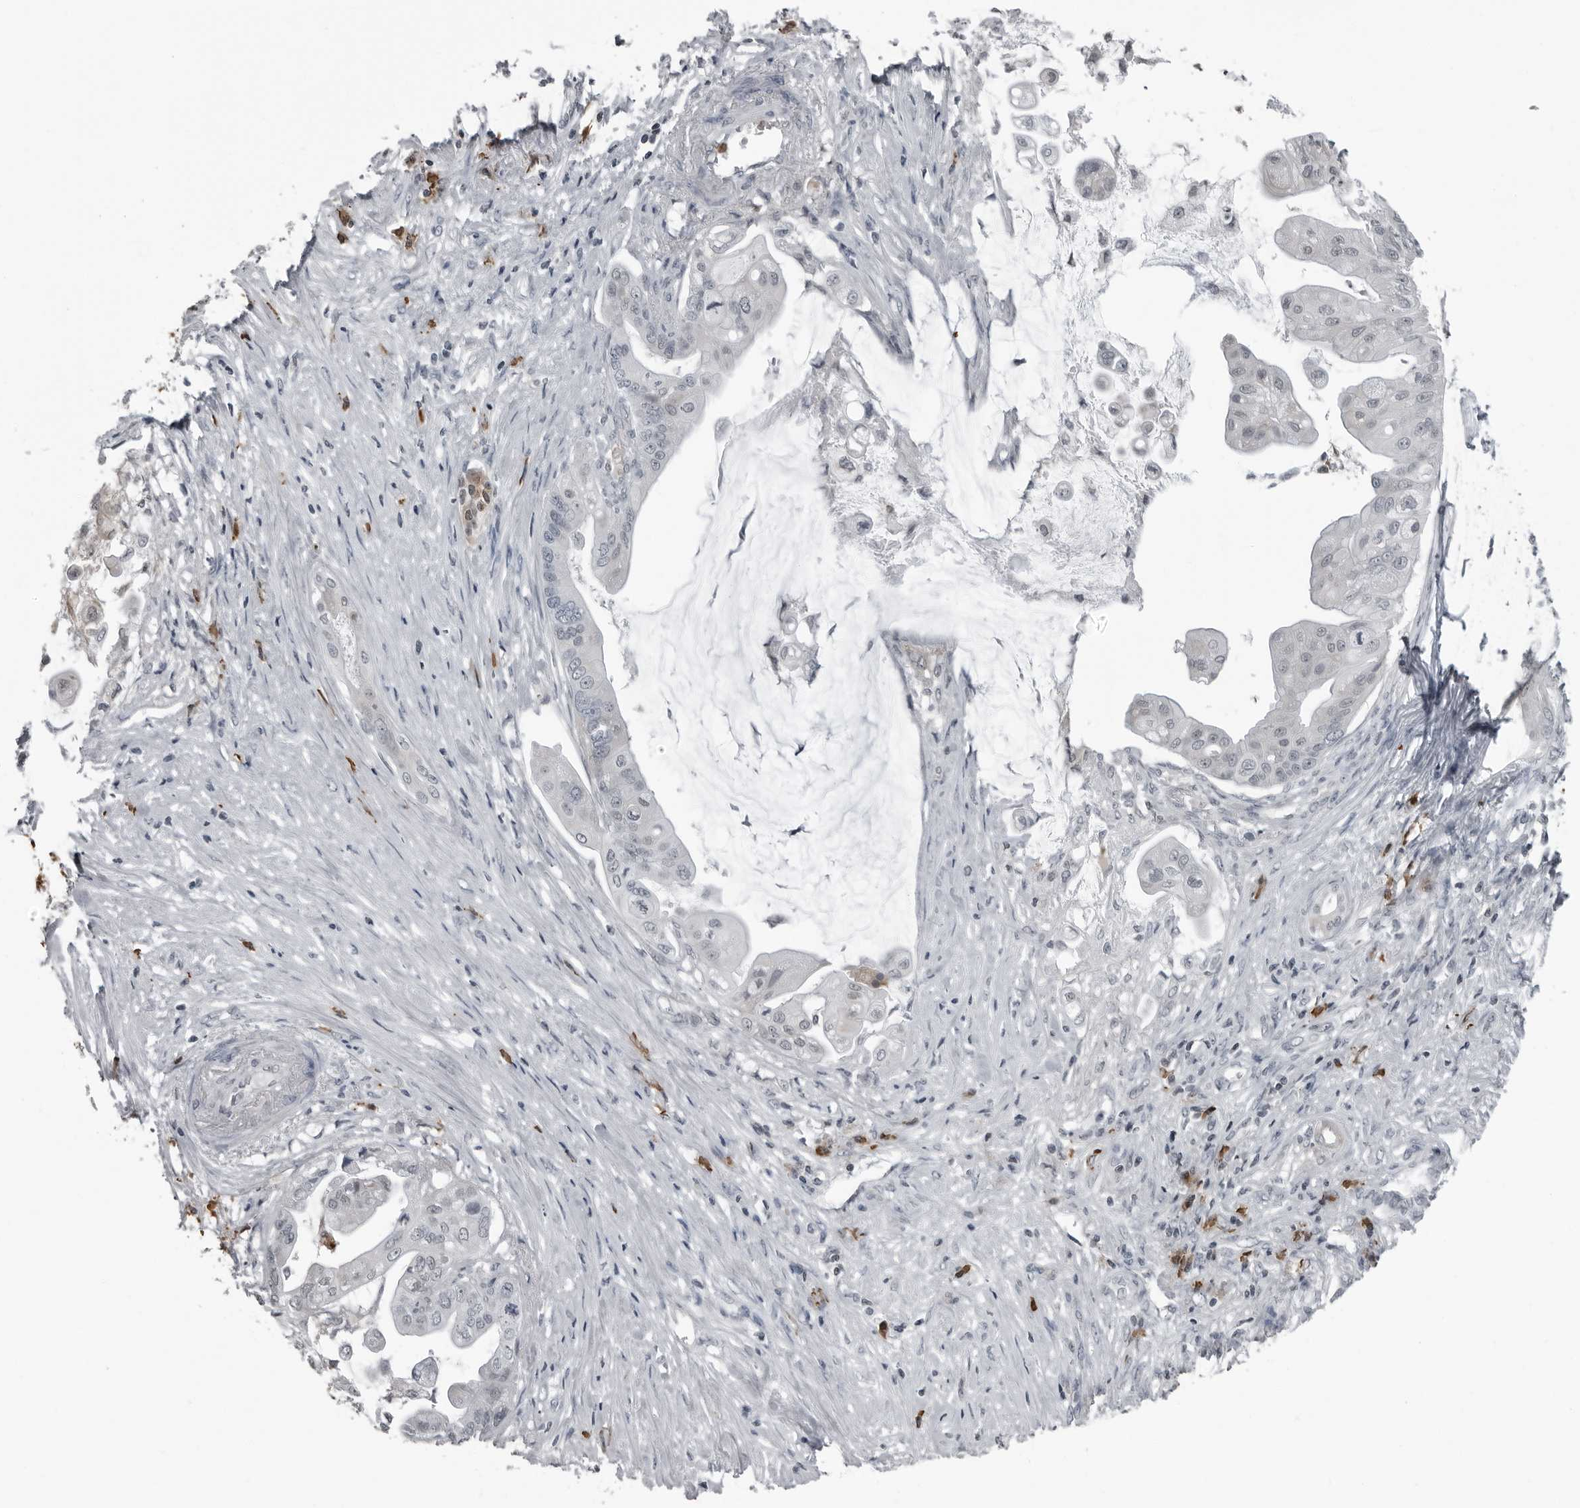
{"staining": {"intensity": "weak", "quantity": "<25%", "location": "nuclear"}, "tissue": "pancreatic cancer", "cell_type": "Tumor cells", "image_type": "cancer", "snomed": [{"axis": "morphology", "description": "Adenocarcinoma, NOS"}, {"axis": "topography", "description": "Pancreas"}], "caption": "This image is of pancreatic cancer (adenocarcinoma) stained with immunohistochemistry to label a protein in brown with the nuclei are counter-stained blue. There is no staining in tumor cells.", "gene": "RTCA", "patient": {"sex": "female", "age": 75}}